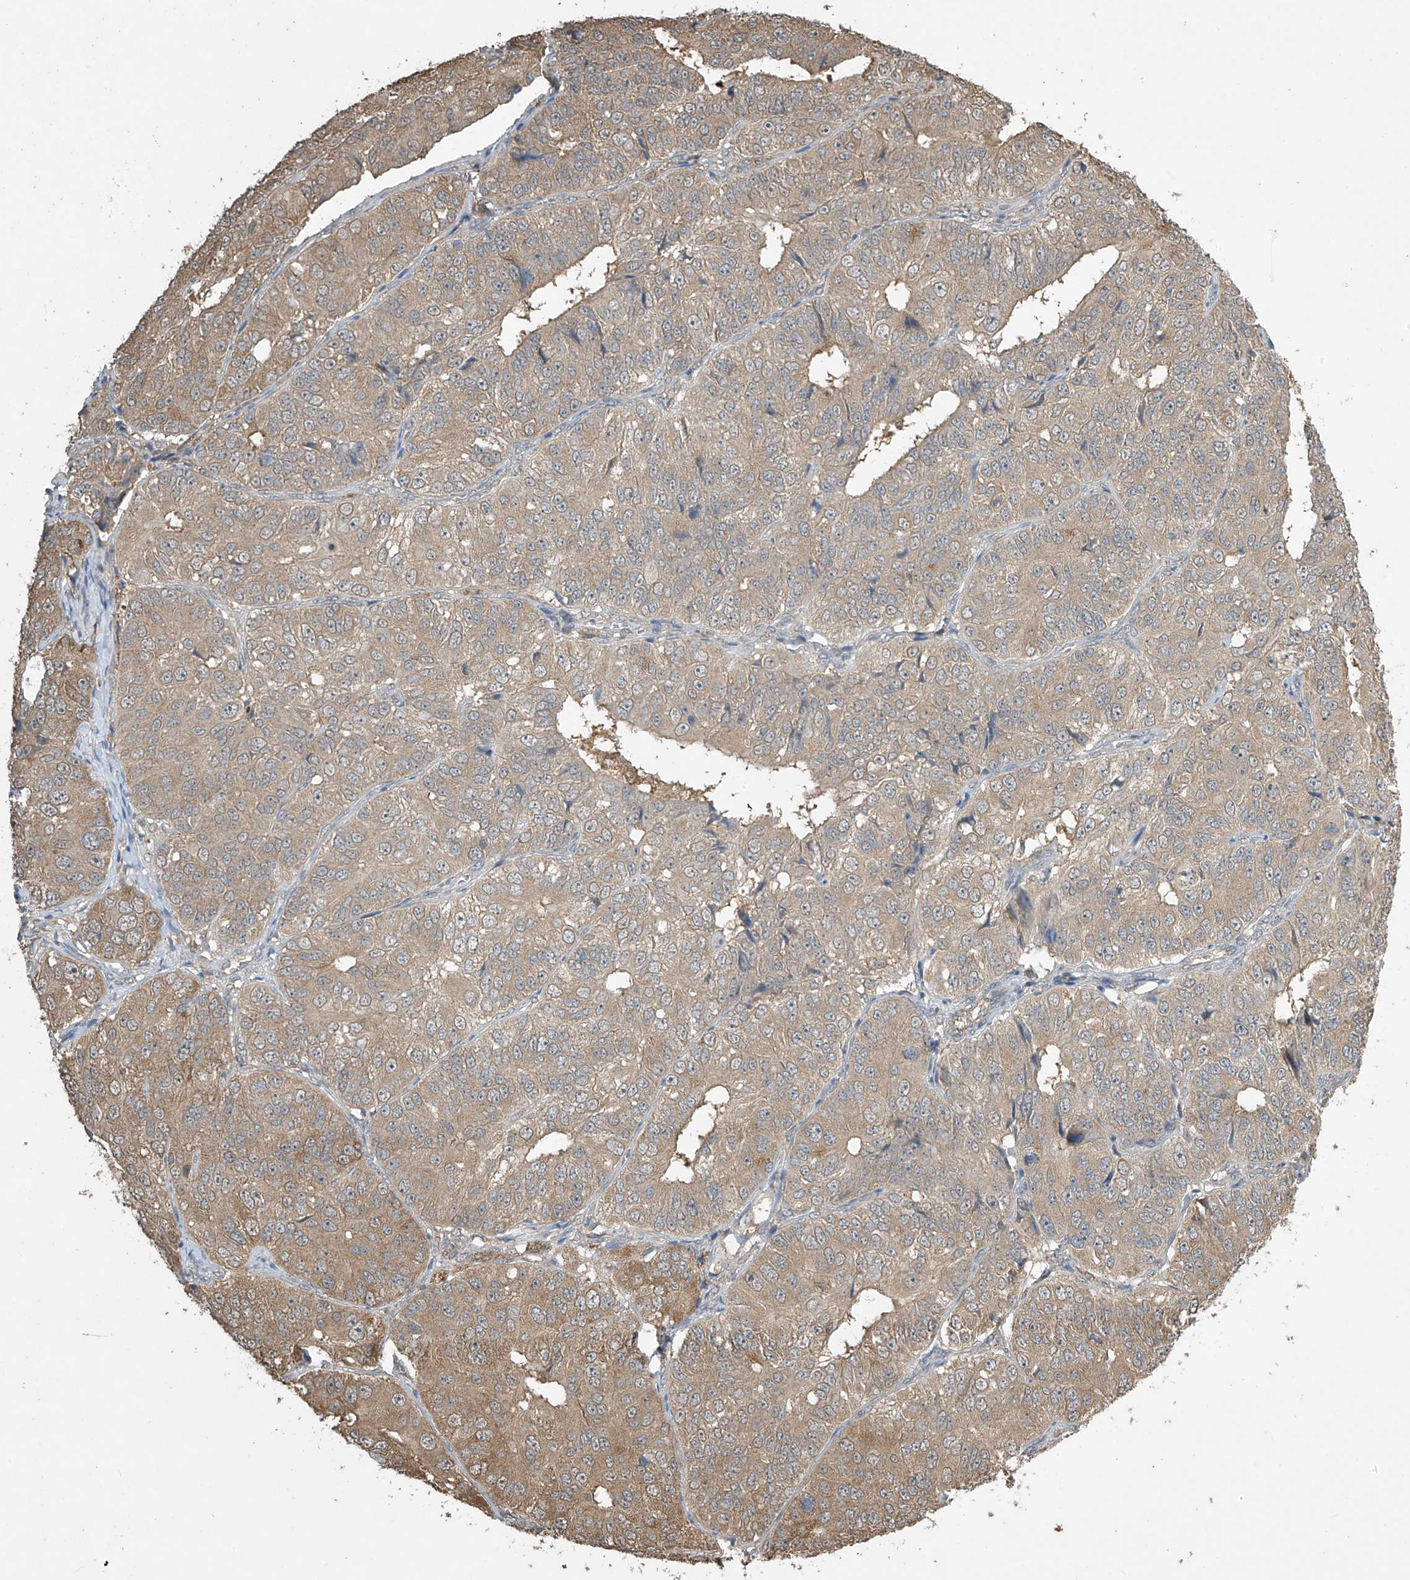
{"staining": {"intensity": "moderate", "quantity": ">75%", "location": "cytoplasmic/membranous"}, "tissue": "ovarian cancer", "cell_type": "Tumor cells", "image_type": "cancer", "snomed": [{"axis": "morphology", "description": "Carcinoma, endometroid"}, {"axis": "topography", "description": "Ovary"}], "caption": "About >75% of tumor cells in endometroid carcinoma (ovarian) demonstrate moderate cytoplasmic/membranous protein positivity as visualized by brown immunohistochemical staining.", "gene": "SLFN14", "patient": {"sex": "female", "age": 51}}